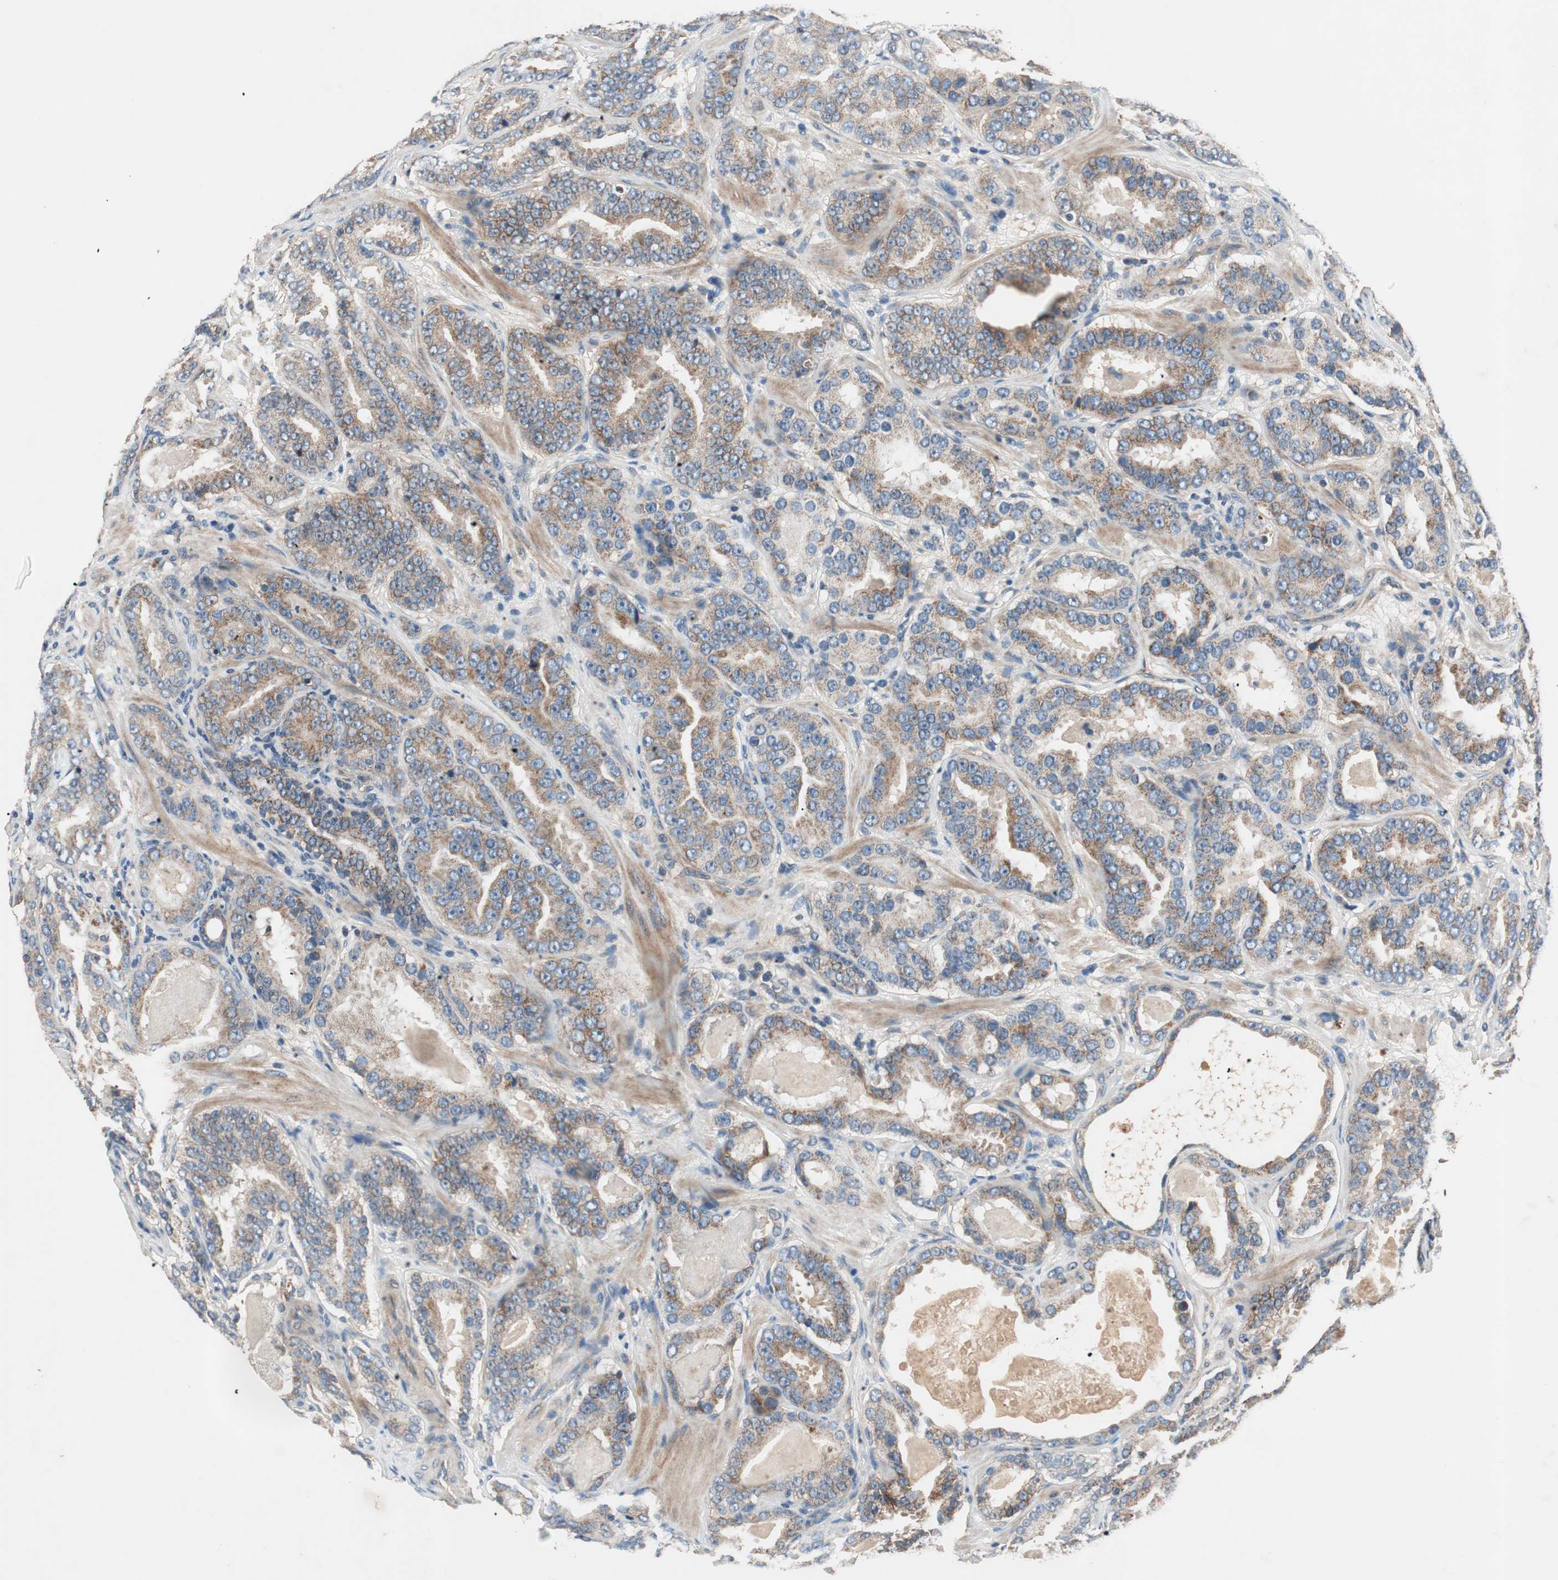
{"staining": {"intensity": "moderate", "quantity": ">75%", "location": "cytoplasmic/membranous"}, "tissue": "prostate cancer", "cell_type": "Tumor cells", "image_type": "cancer", "snomed": [{"axis": "morphology", "description": "Adenocarcinoma, Low grade"}, {"axis": "topography", "description": "Prostate"}], "caption": "Prostate cancer stained with a protein marker demonstrates moderate staining in tumor cells.", "gene": "HPN", "patient": {"sex": "male", "age": 59}}